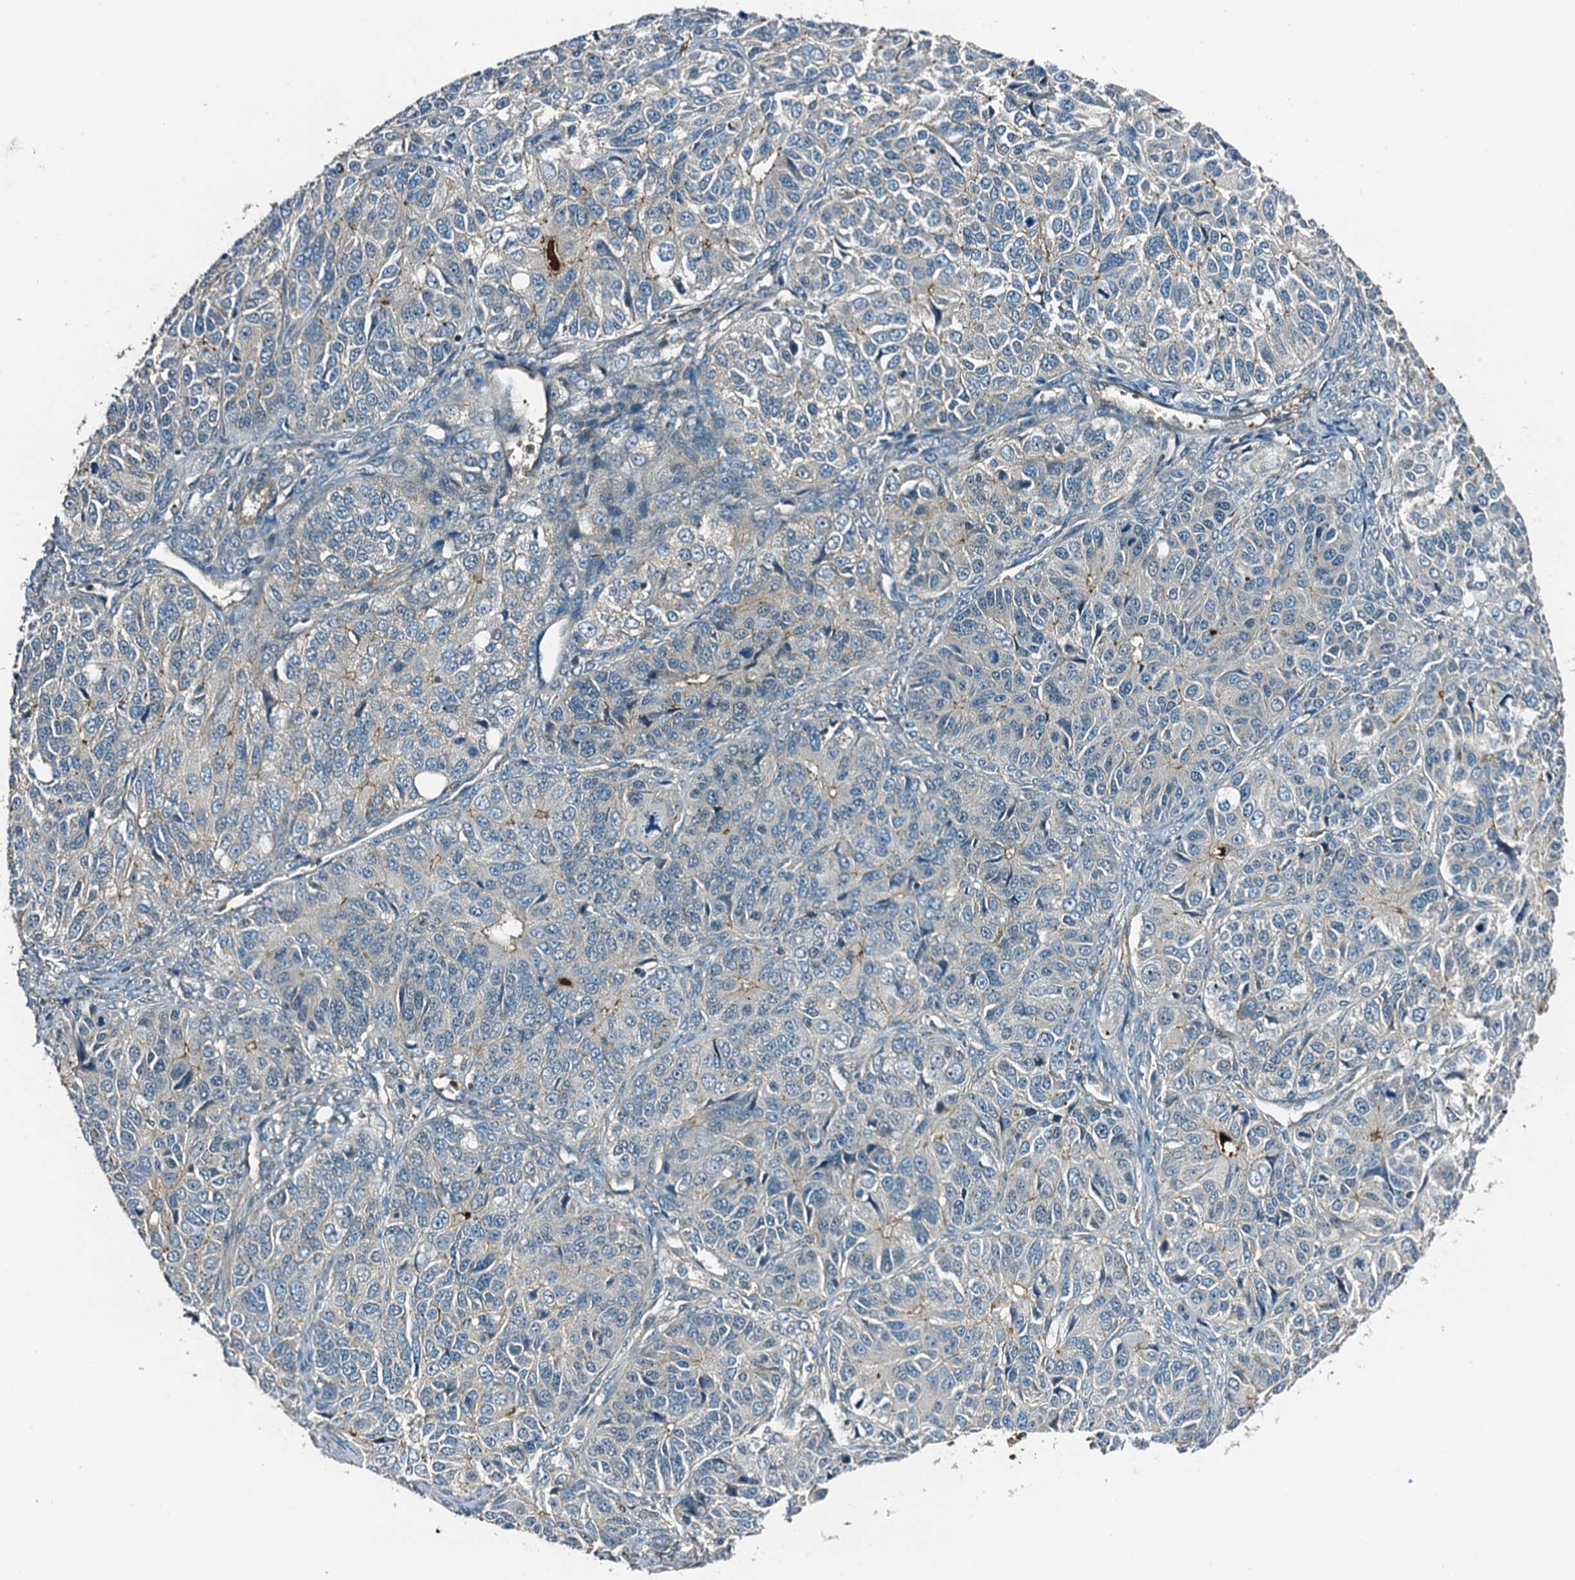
{"staining": {"intensity": "negative", "quantity": "none", "location": "none"}, "tissue": "ovarian cancer", "cell_type": "Tumor cells", "image_type": "cancer", "snomed": [{"axis": "morphology", "description": "Carcinoma, endometroid"}, {"axis": "topography", "description": "Ovary"}], "caption": "High magnification brightfield microscopy of endometroid carcinoma (ovarian) stained with DAB (3,3'-diaminobenzidine) (brown) and counterstained with hematoxylin (blue): tumor cells show no significant expression.", "gene": "DUOXA1", "patient": {"sex": "female", "age": 51}}